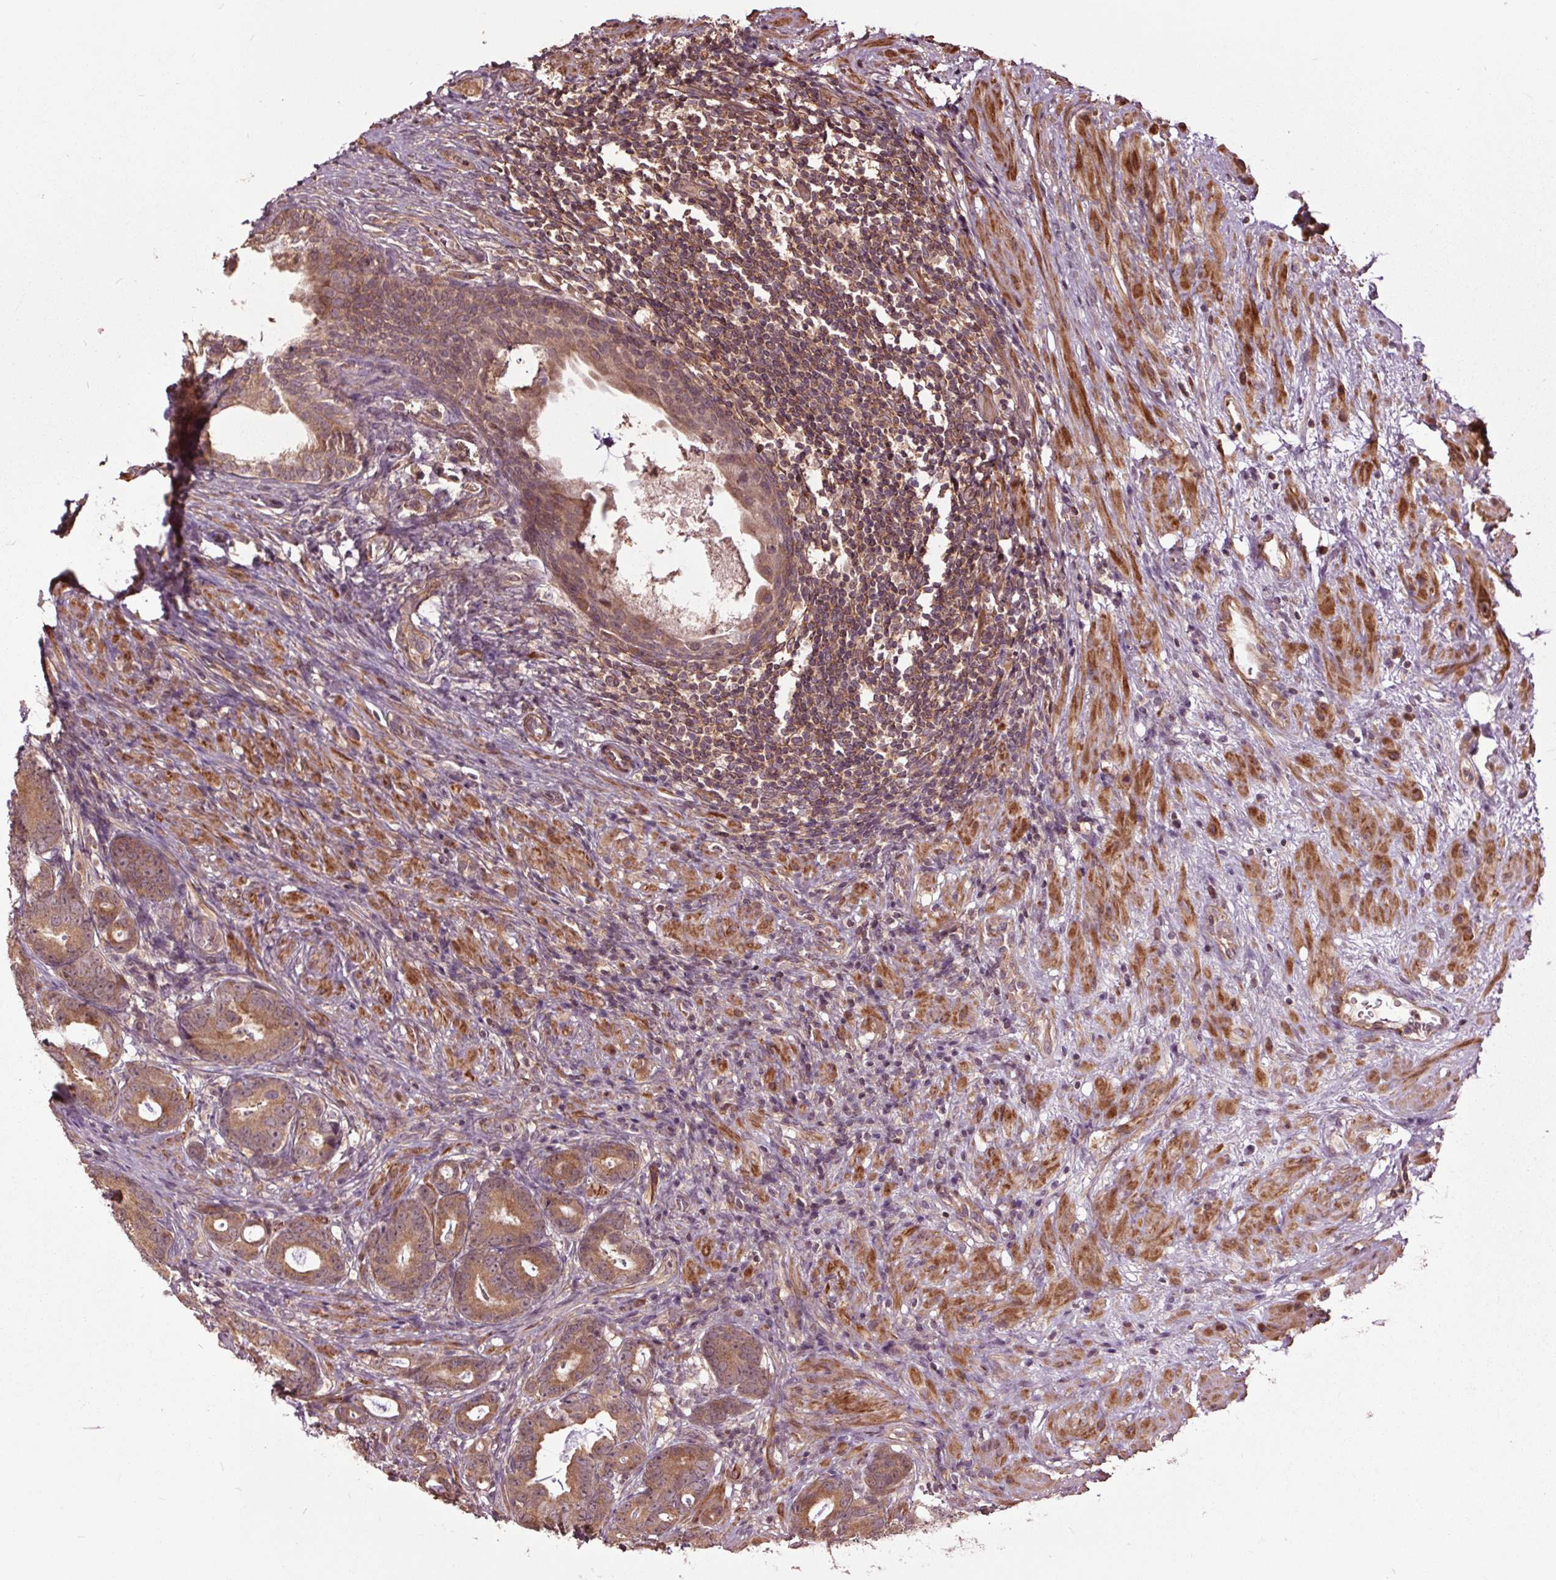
{"staining": {"intensity": "moderate", "quantity": ">75%", "location": "cytoplasmic/membranous"}, "tissue": "prostate cancer", "cell_type": "Tumor cells", "image_type": "cancer", "snomed": [{"axis": "morphology", "description": "Adenocarcinoma, Low grade"}, {"axis": "topography", "description": "Prostate and seminal vesicle, NOS"}], "caption": "Prostate cancer (adenocarcinoma (low-grade)) stained for a protein displays moderate cytoplasmic/membranous positivity in tumor cells.", "gene": "CEP95", "patient": {"sex": "male", "age": 71}}